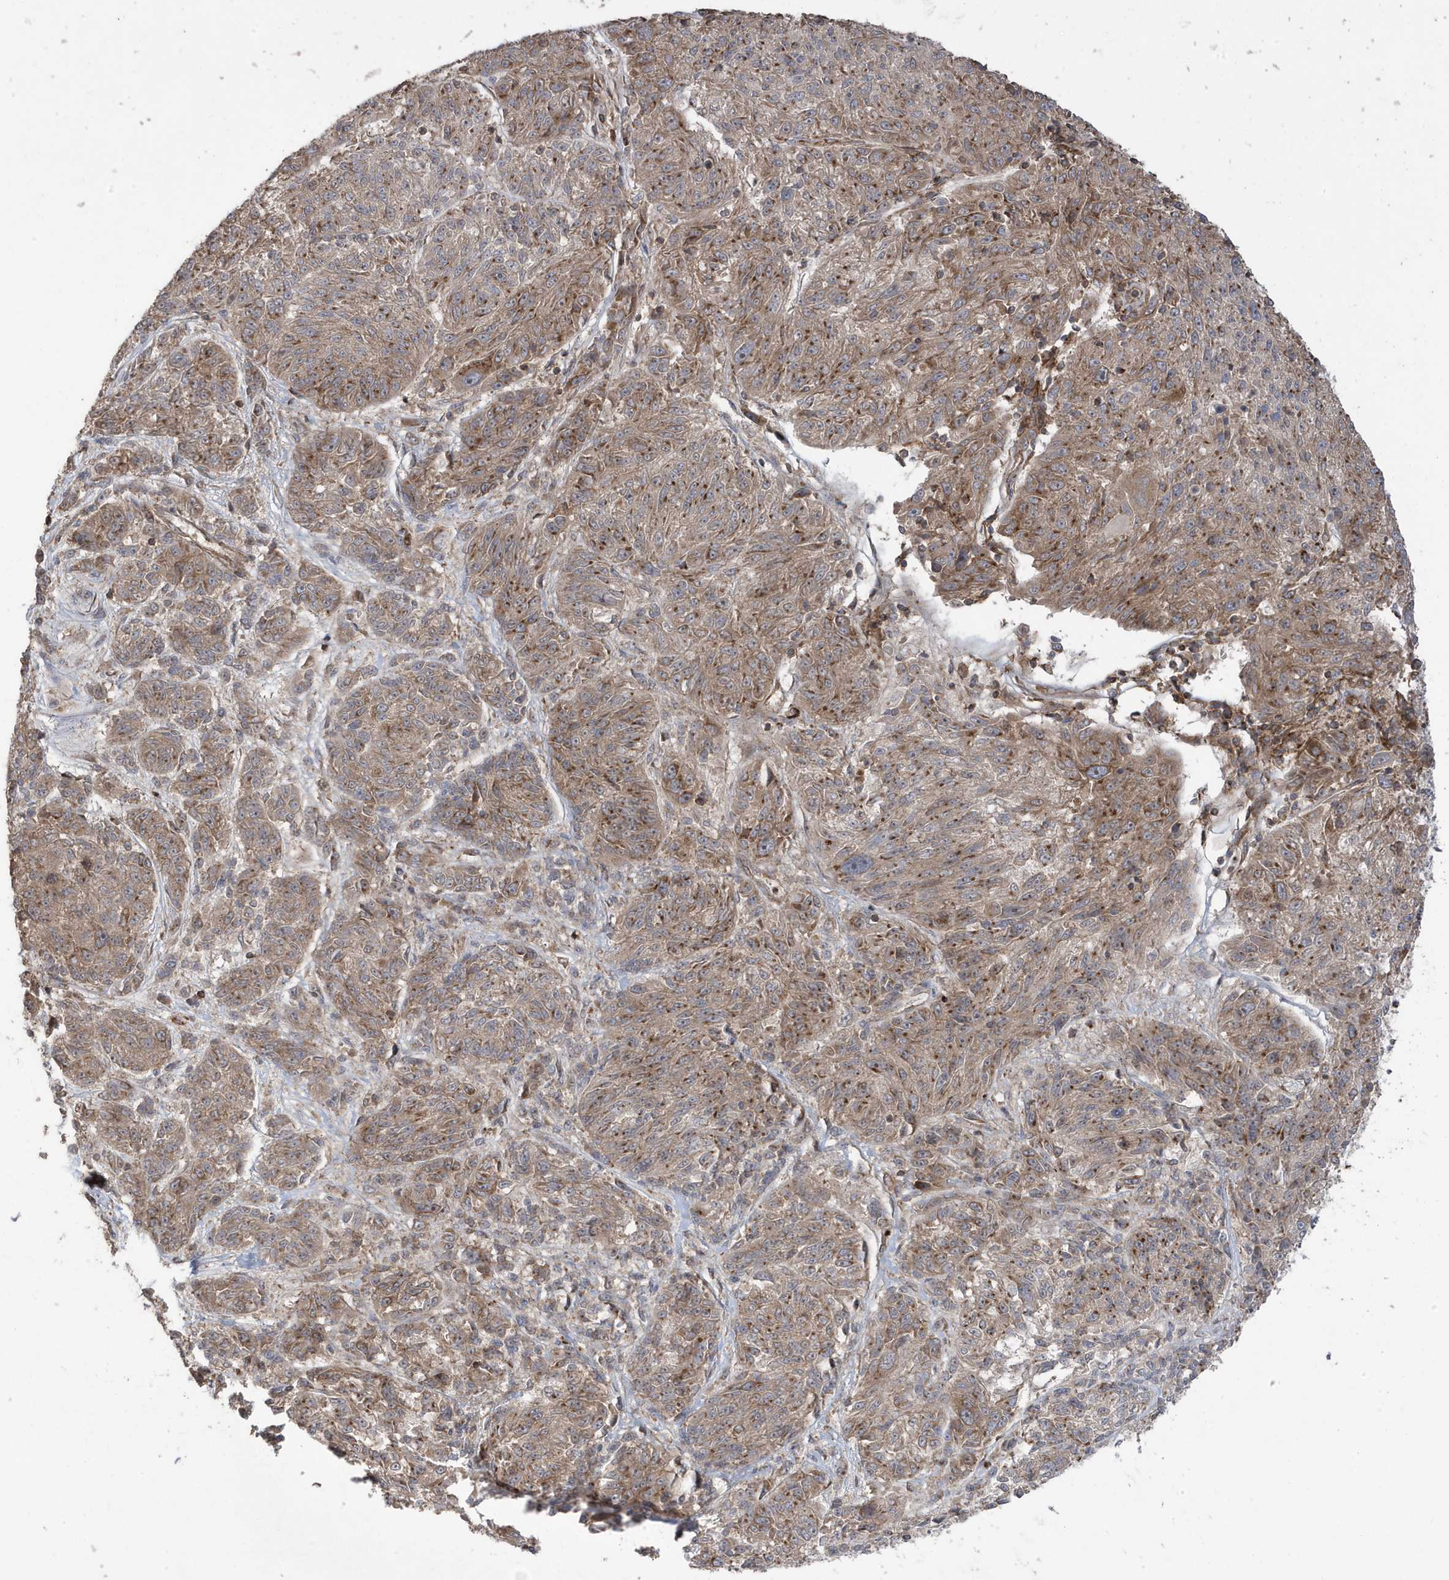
{"staining": {"intensity": "moderate", "quantity": "25%-75%", "location": "cytoplasmic/membranous"}, "tissue": "melanoma", "cell_type": "Tumor cells", "image_type": "cancer", "snomed": [{"axis": "morphology", "description": "Malignant melanoma, NOS"}, {"axis": "topography", "description": "Skin"}], "caption": "Malignant melanoma stained with immunohistochemistry shows moderate cytoplasmic/membranous expression in approximately 25%-75% of tumor cells.", "gene": "CETN3", "patient": {"sex": "male", "age": 53}}